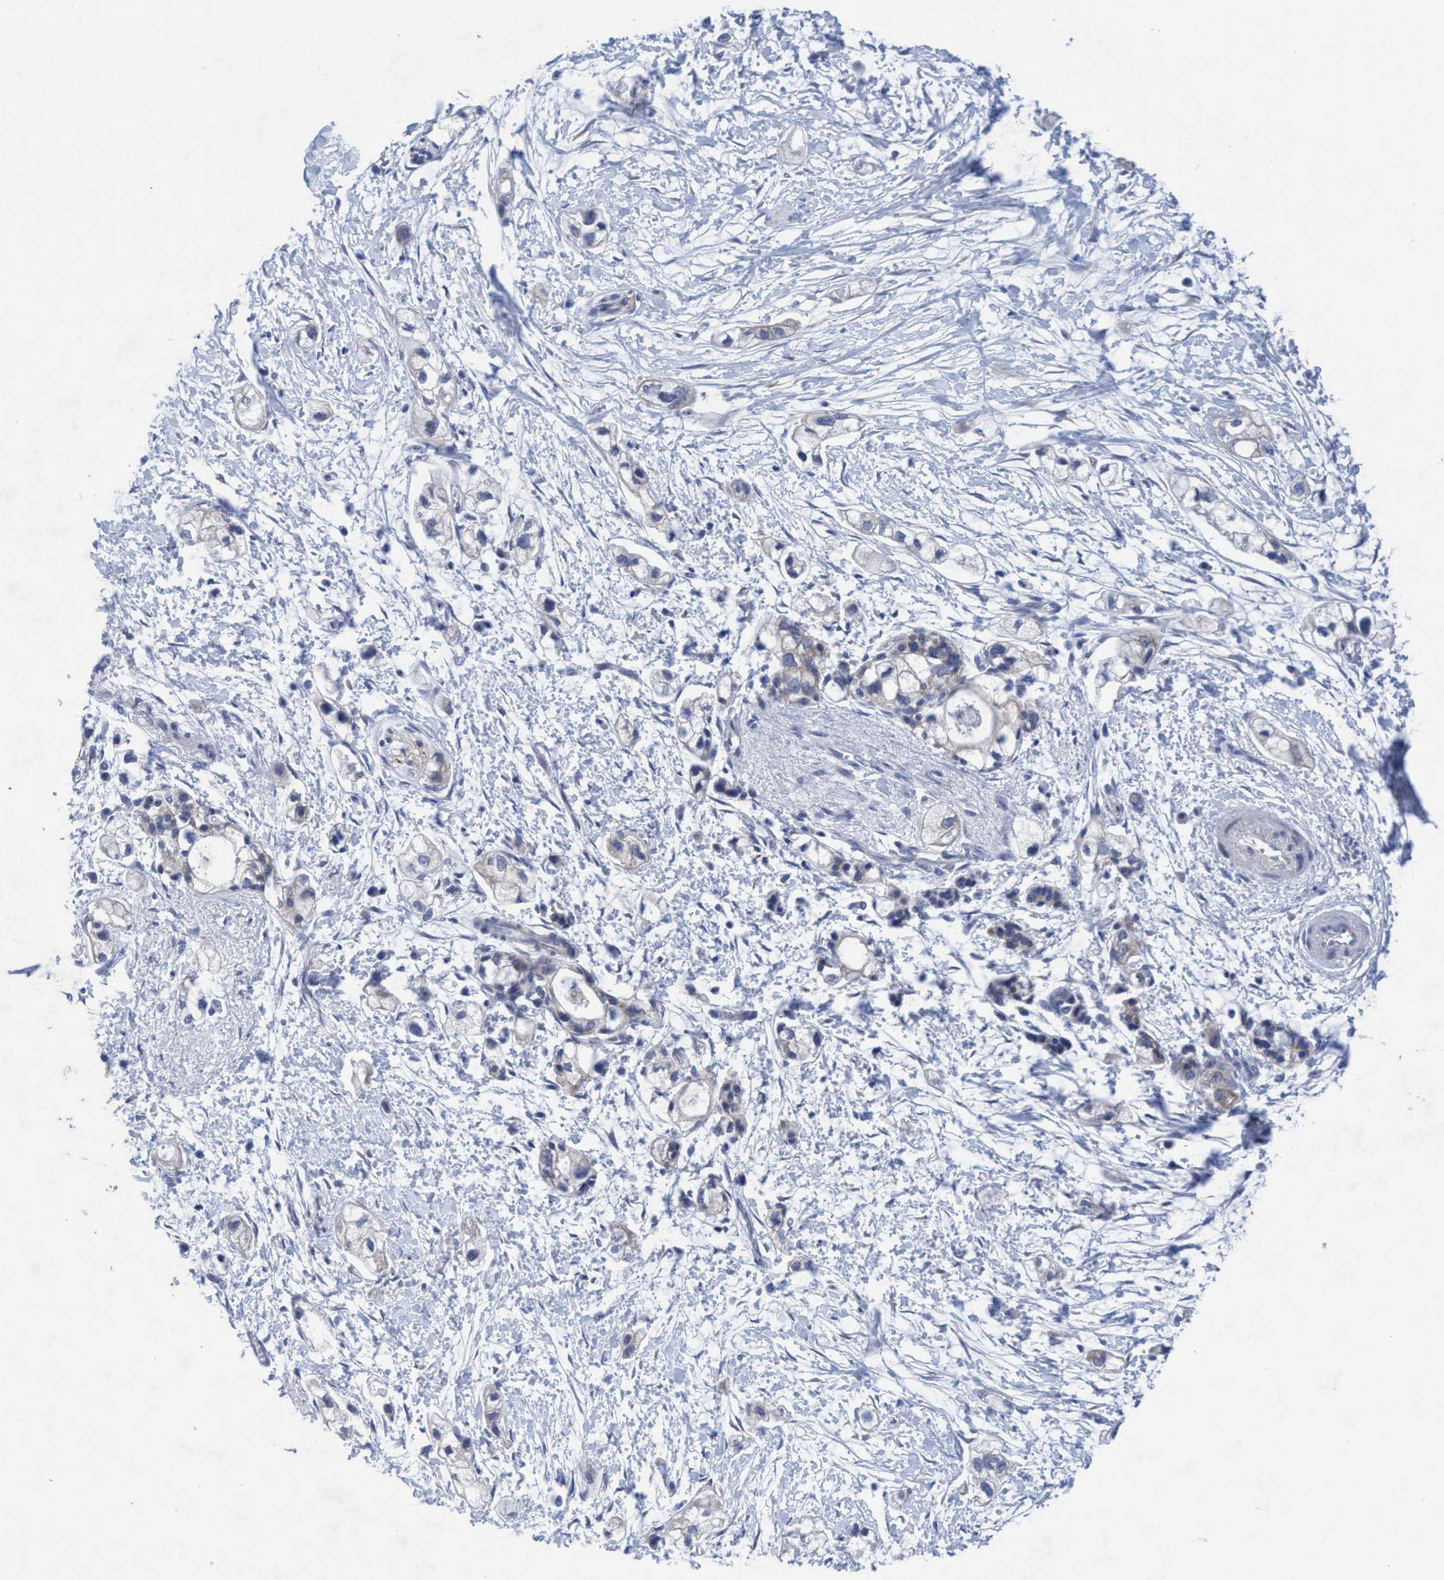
{"staining": {"intensity": "negative", "quantity": "none", "location": "none"}, "tissue": "pancreatic cancer", "cell_type": "Tumor cells", "image_type": "cancer", "snomed": [{"axis": "morphology", "description": "Adenocarcinoma, NOS"}, {"axis": "topography", "description": "Pancreas"}], "caption": "DAB immunohistochemical staining of pancreatic cancer (adenocarcinoma) displays no significant positivity in tumor cells.", "gene": "RSAD1", "patient": {"sex": "male", "age": 74}}